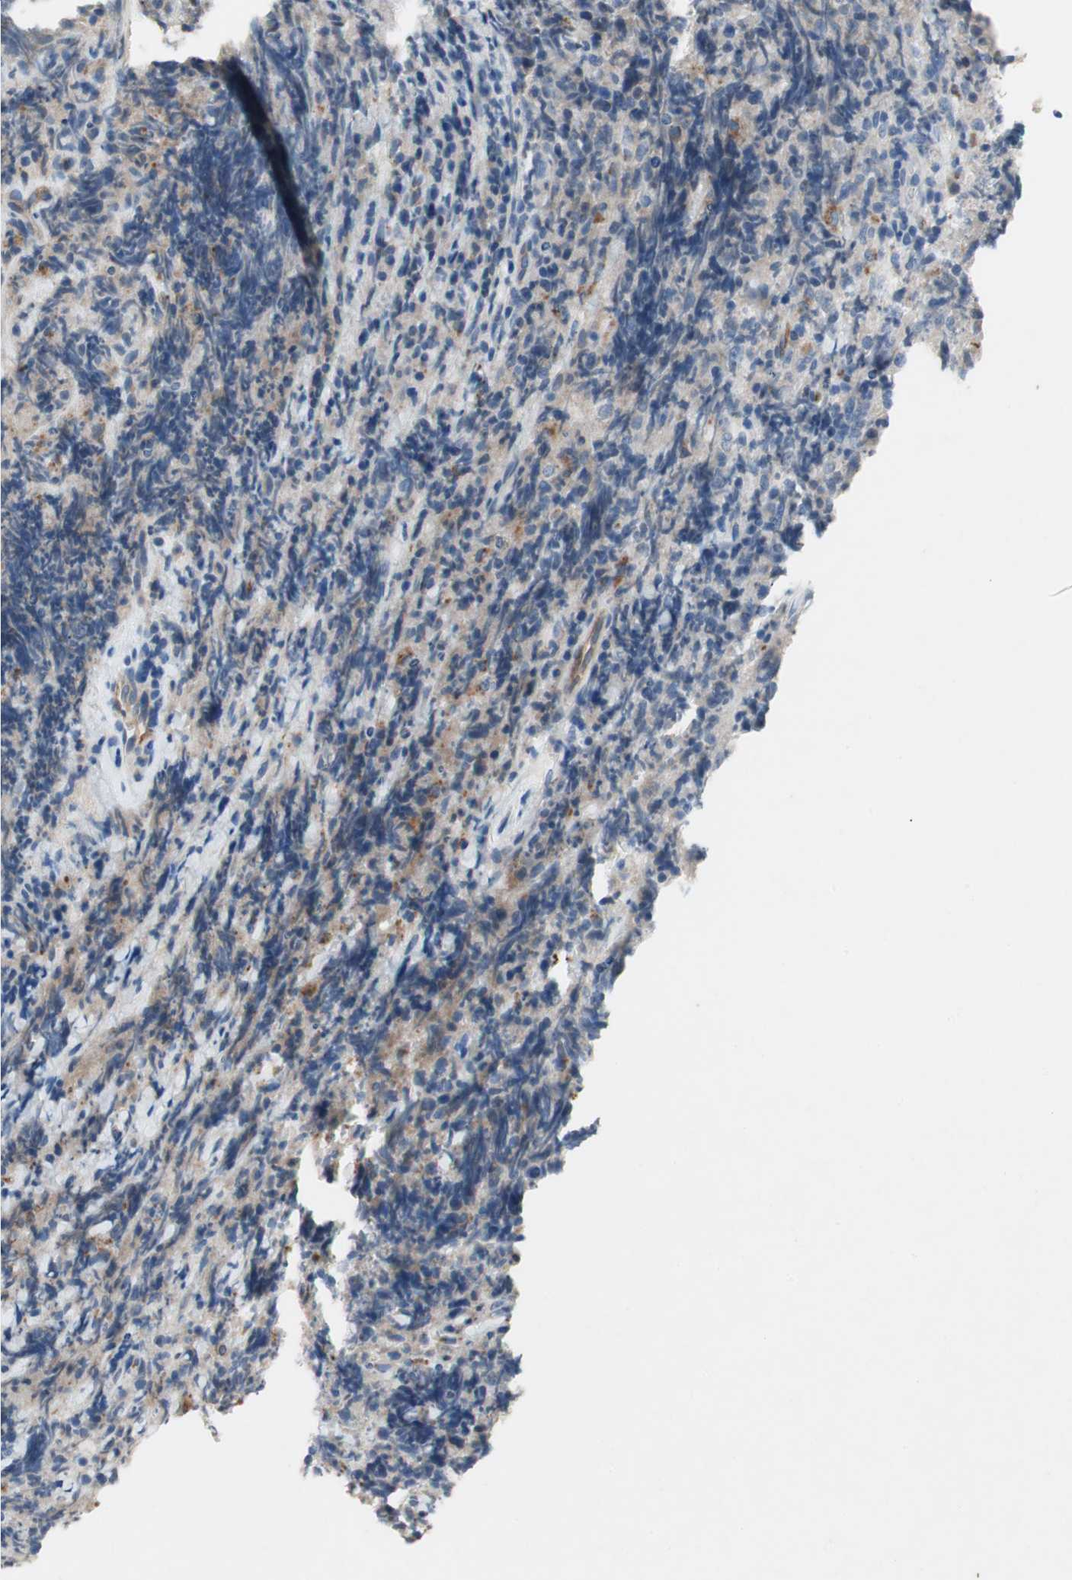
{"staining": {"intensity": "negative", "quantity": "none", "location": "none"}, "tissue": "lymphoma", "cell_type": "Tumor cells", "image_type": "cancer", "snomed": [{"axis": "morphology", "description": "Malignant lymphoma, non-Hodgkin's type, High grade"}, {"axis": "topography", "description": "Tonsil"}], "caption": "IHC of lymphoma exhibits no positivity in tumor cells. (Stains: DAB IHC with hematoxylin counter stain, Microscopy: brightfield microscopy at high magnification).", "gene": "ALPL", "patient": {"sex": "female", "age": 36}}